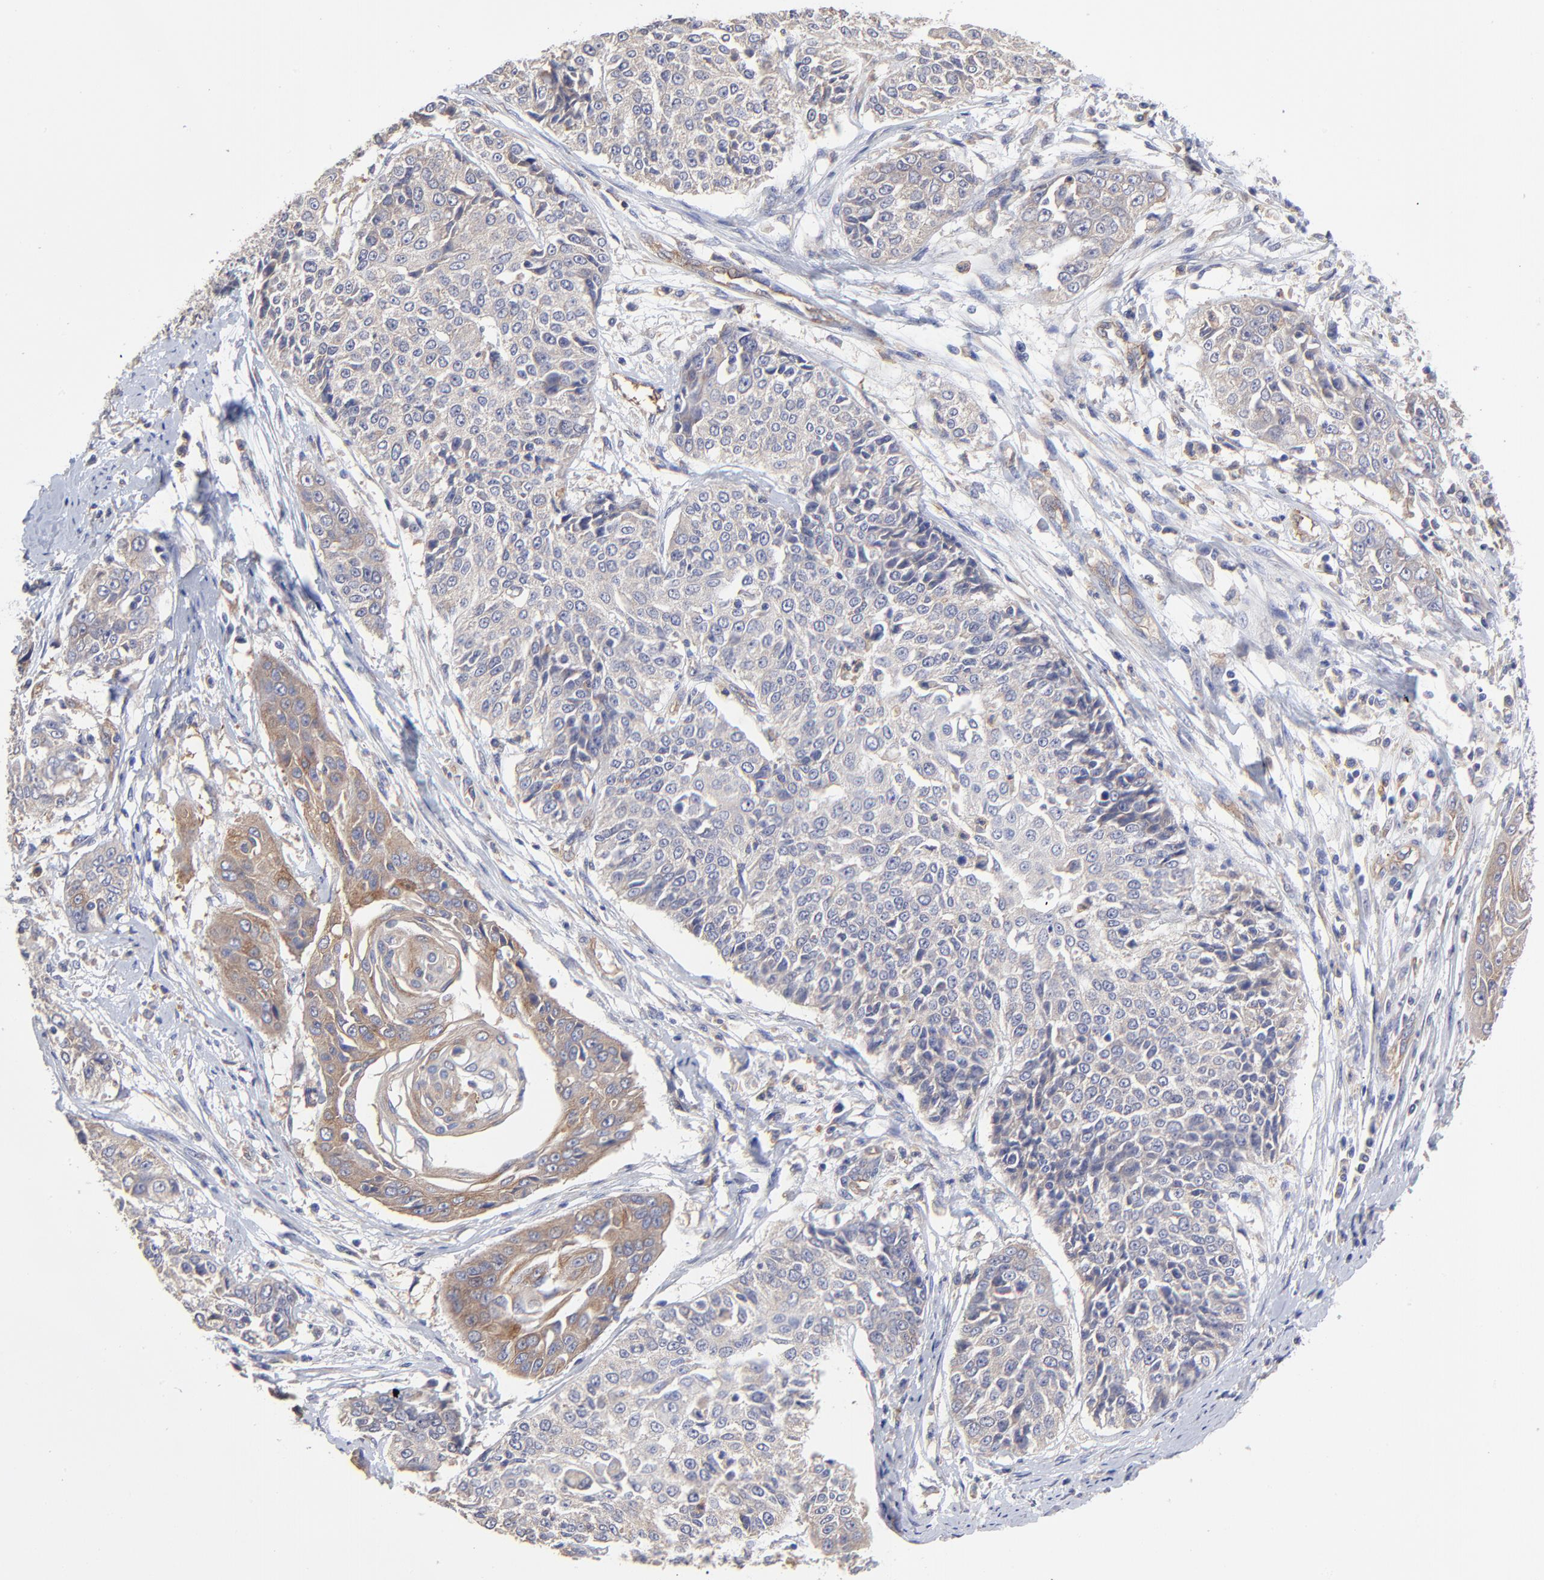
{"staining": {"intensity": "weak", "quantity": "<25%", "location": "cytoplasmic/membranous"}, "tissue": "cervical cancer", "cell_type": "Tumor cells", "image_type": "cancer", "snomed": [{"axis": "morphology", "description": "Squamous cell carcinoma, NOS"}, {"axis": "topography", "description": "Cervix"}], "caption": "DAB (3,3'-diaminobenzidine) immunohistochemical staining of cervical squamous cell carcinoma displays no significant positivity in tumor cells.", "gene": "SULF2", "patient": {"sex": "female", "age": 64}}